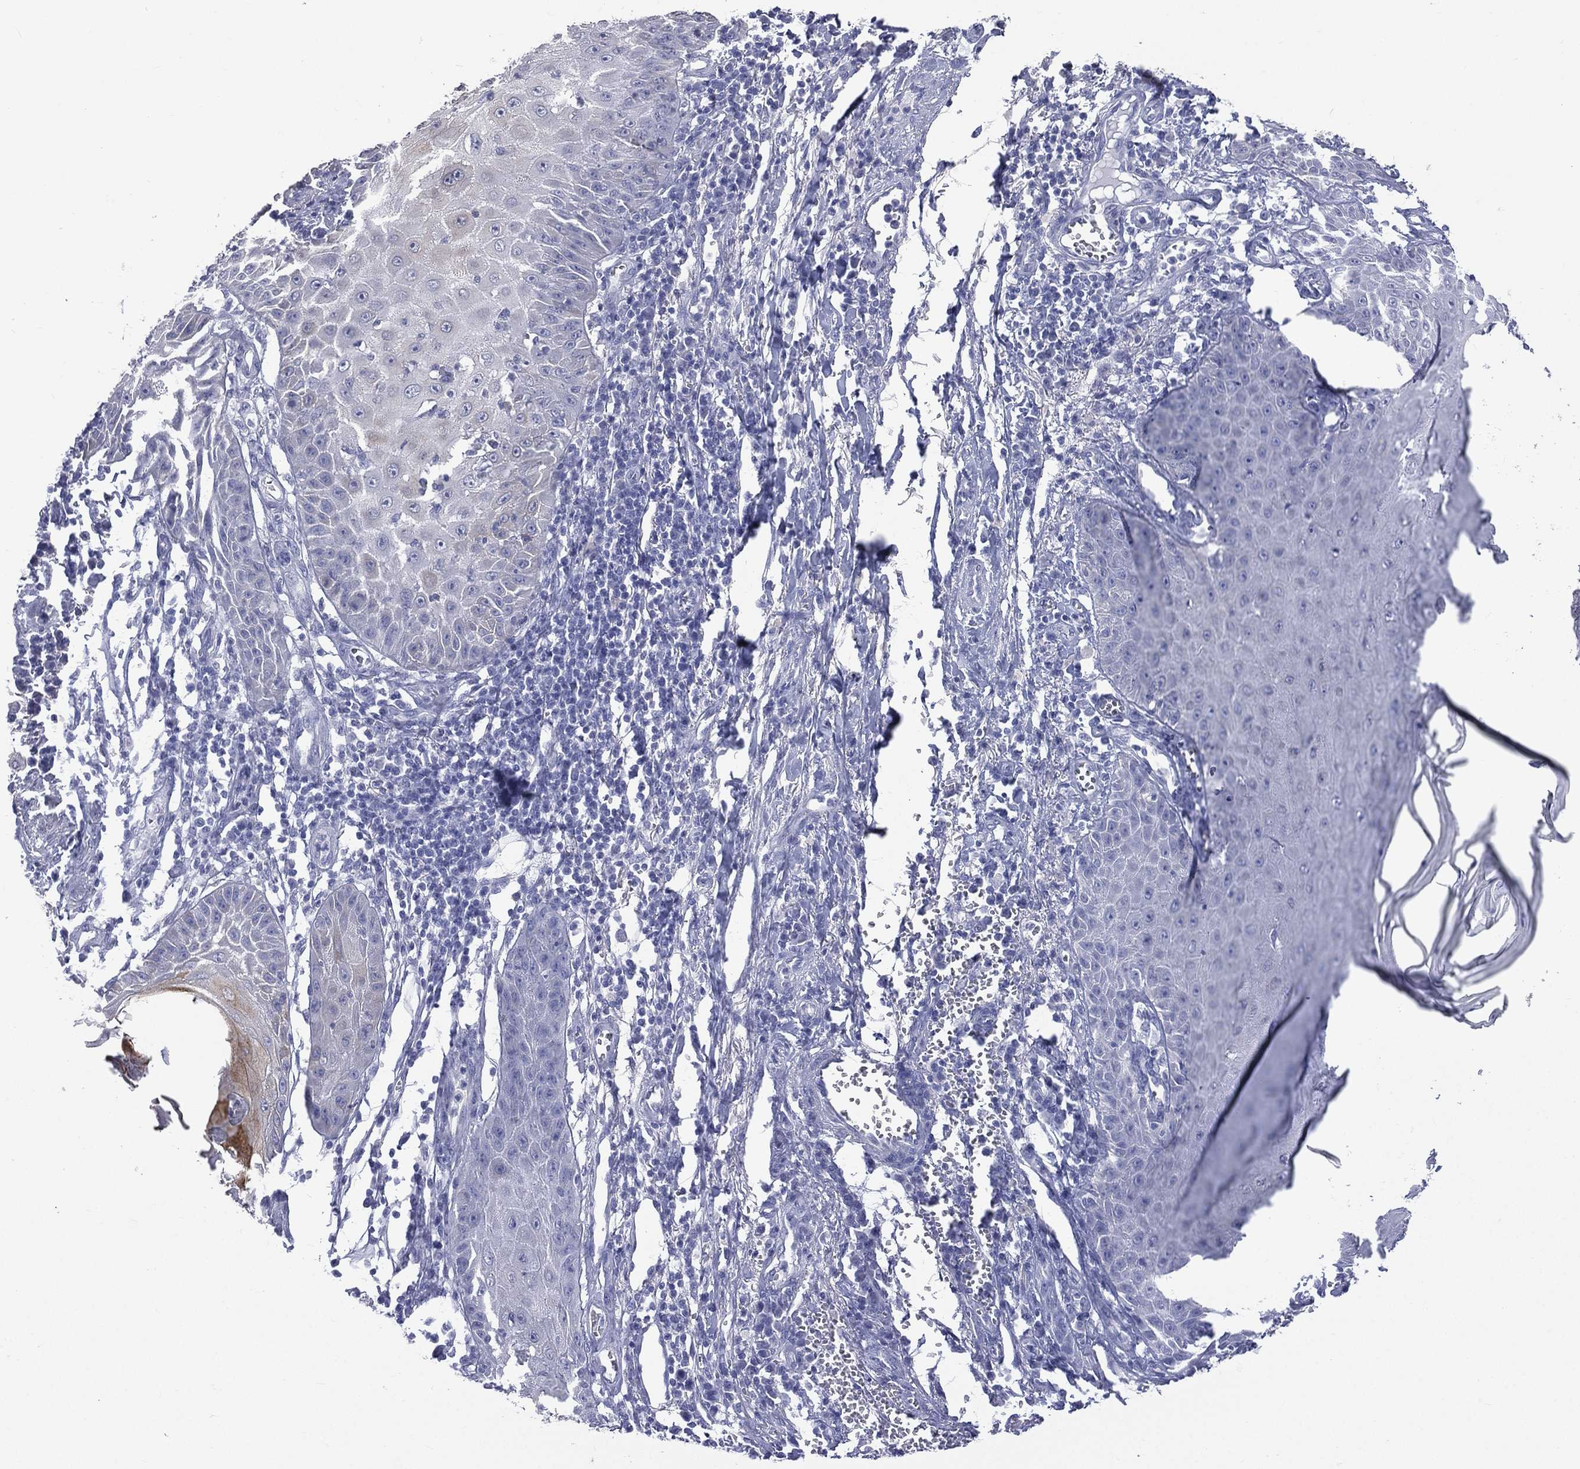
{"staining": {"intensity": "moderate", "quantity": "<25%", "location": "cytoplasmic/membranous"}, "tissue": "skin cancer", "cell_type": "Tumor cells", "image_type": "cancer", "snomed": [{"axis": "morphology", "description": "Squamous cell carcinoma, NOS"}, {"axis": "topography", "description": "Skin"}], "caption": "Protein staining of skin cancer tissue reveals moderate cytoplasmic/membranous positivity in about <25% of tumor cells.", "gene": "CES2", "patient": {"sex": "male", "age": 70}}